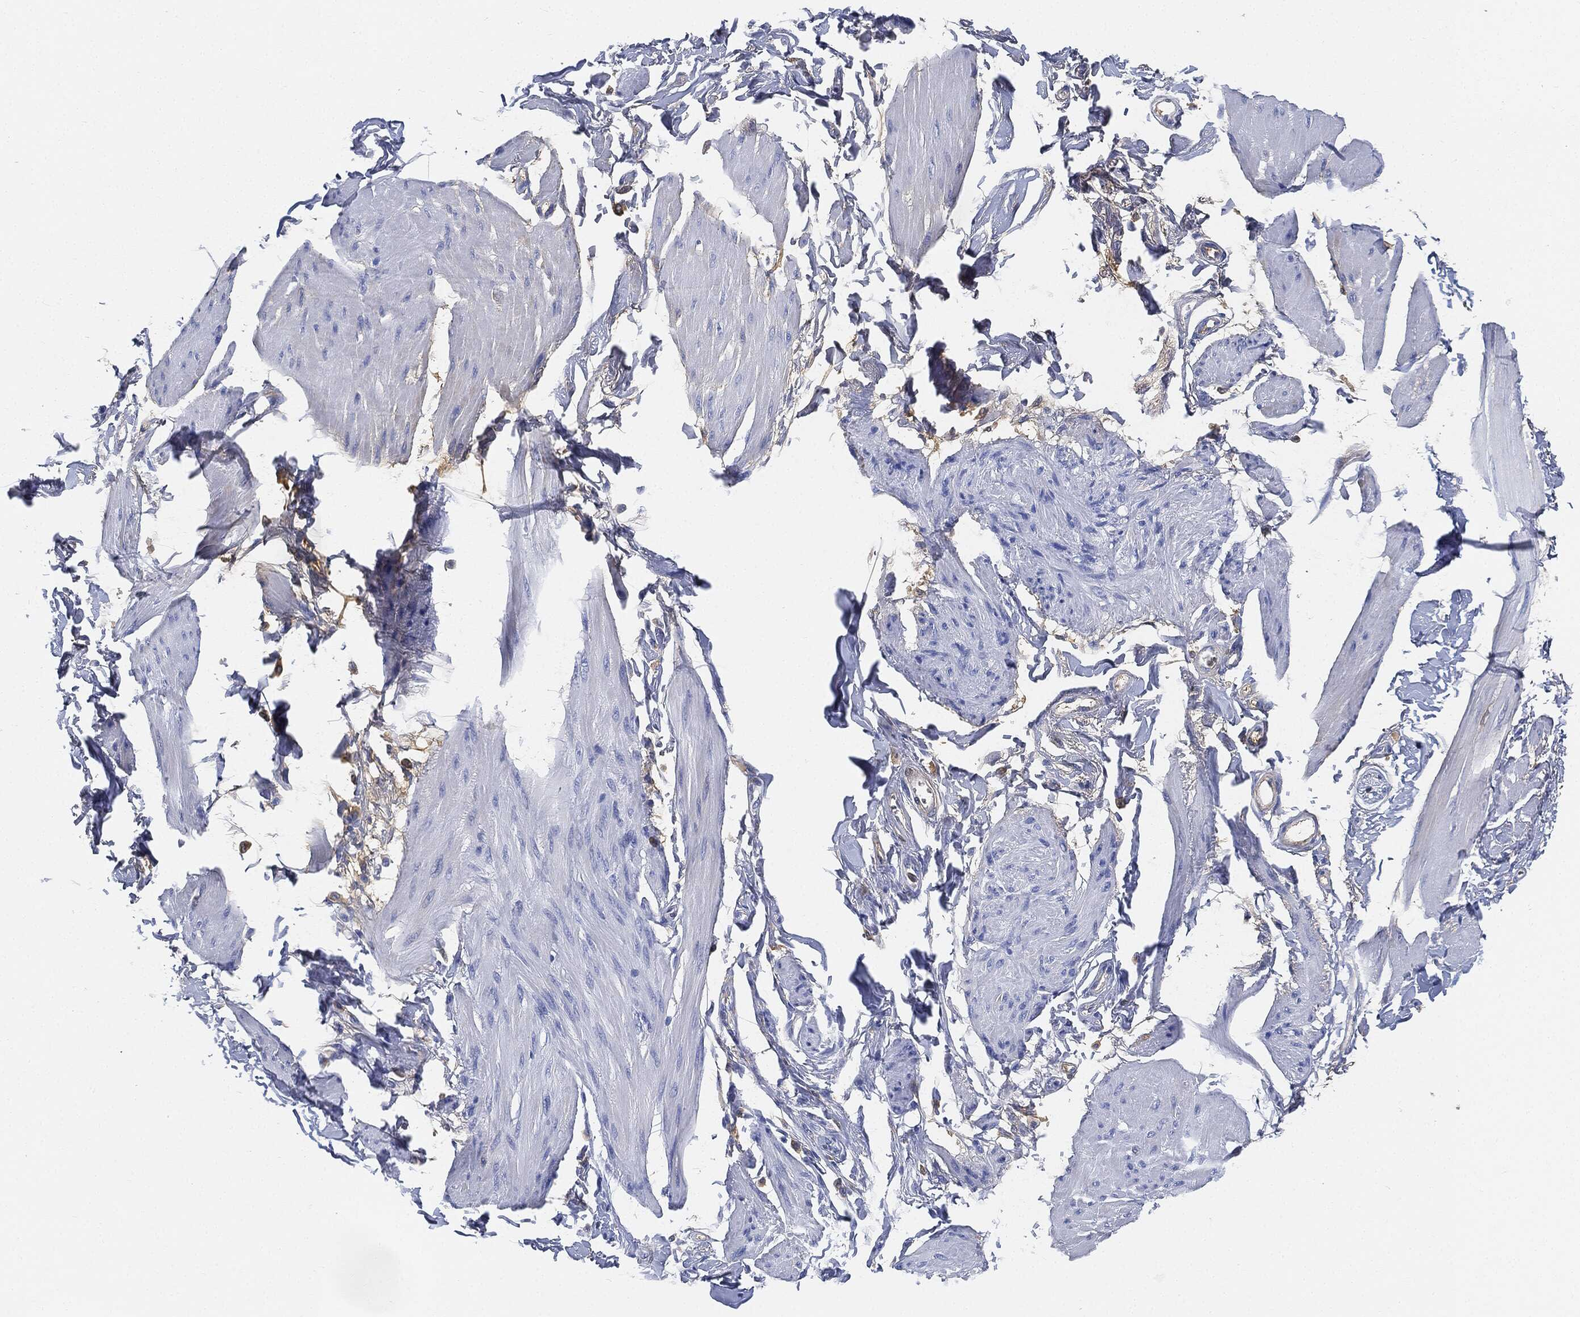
{"staining": {"intensity": "negative", "quantity": "none", "location": "none"}, "tissue": "smooth muscle", "cell_type": "Smooth muscle cells", "image_type": "normal", "snomed": [{"axis": "morphology", "description": "Normal tissue, NOS"}, {"axis": "topography", "description": "Adipose tissue"}, {"axis": "topography", "description": "Smooth muscle"}, {"axis": "topography", "description": "Peripheral nerve tissue"}], "caption": "Micrograph shows no protein staining in smooth muscle cells of unremarkable smooth muscle. The staining is performed using DAB brown chromogen with nuclei counter-stained in using hematoxylin.", "gene": "IGLV6", "patient": {"sex": "male", "age": 83}}